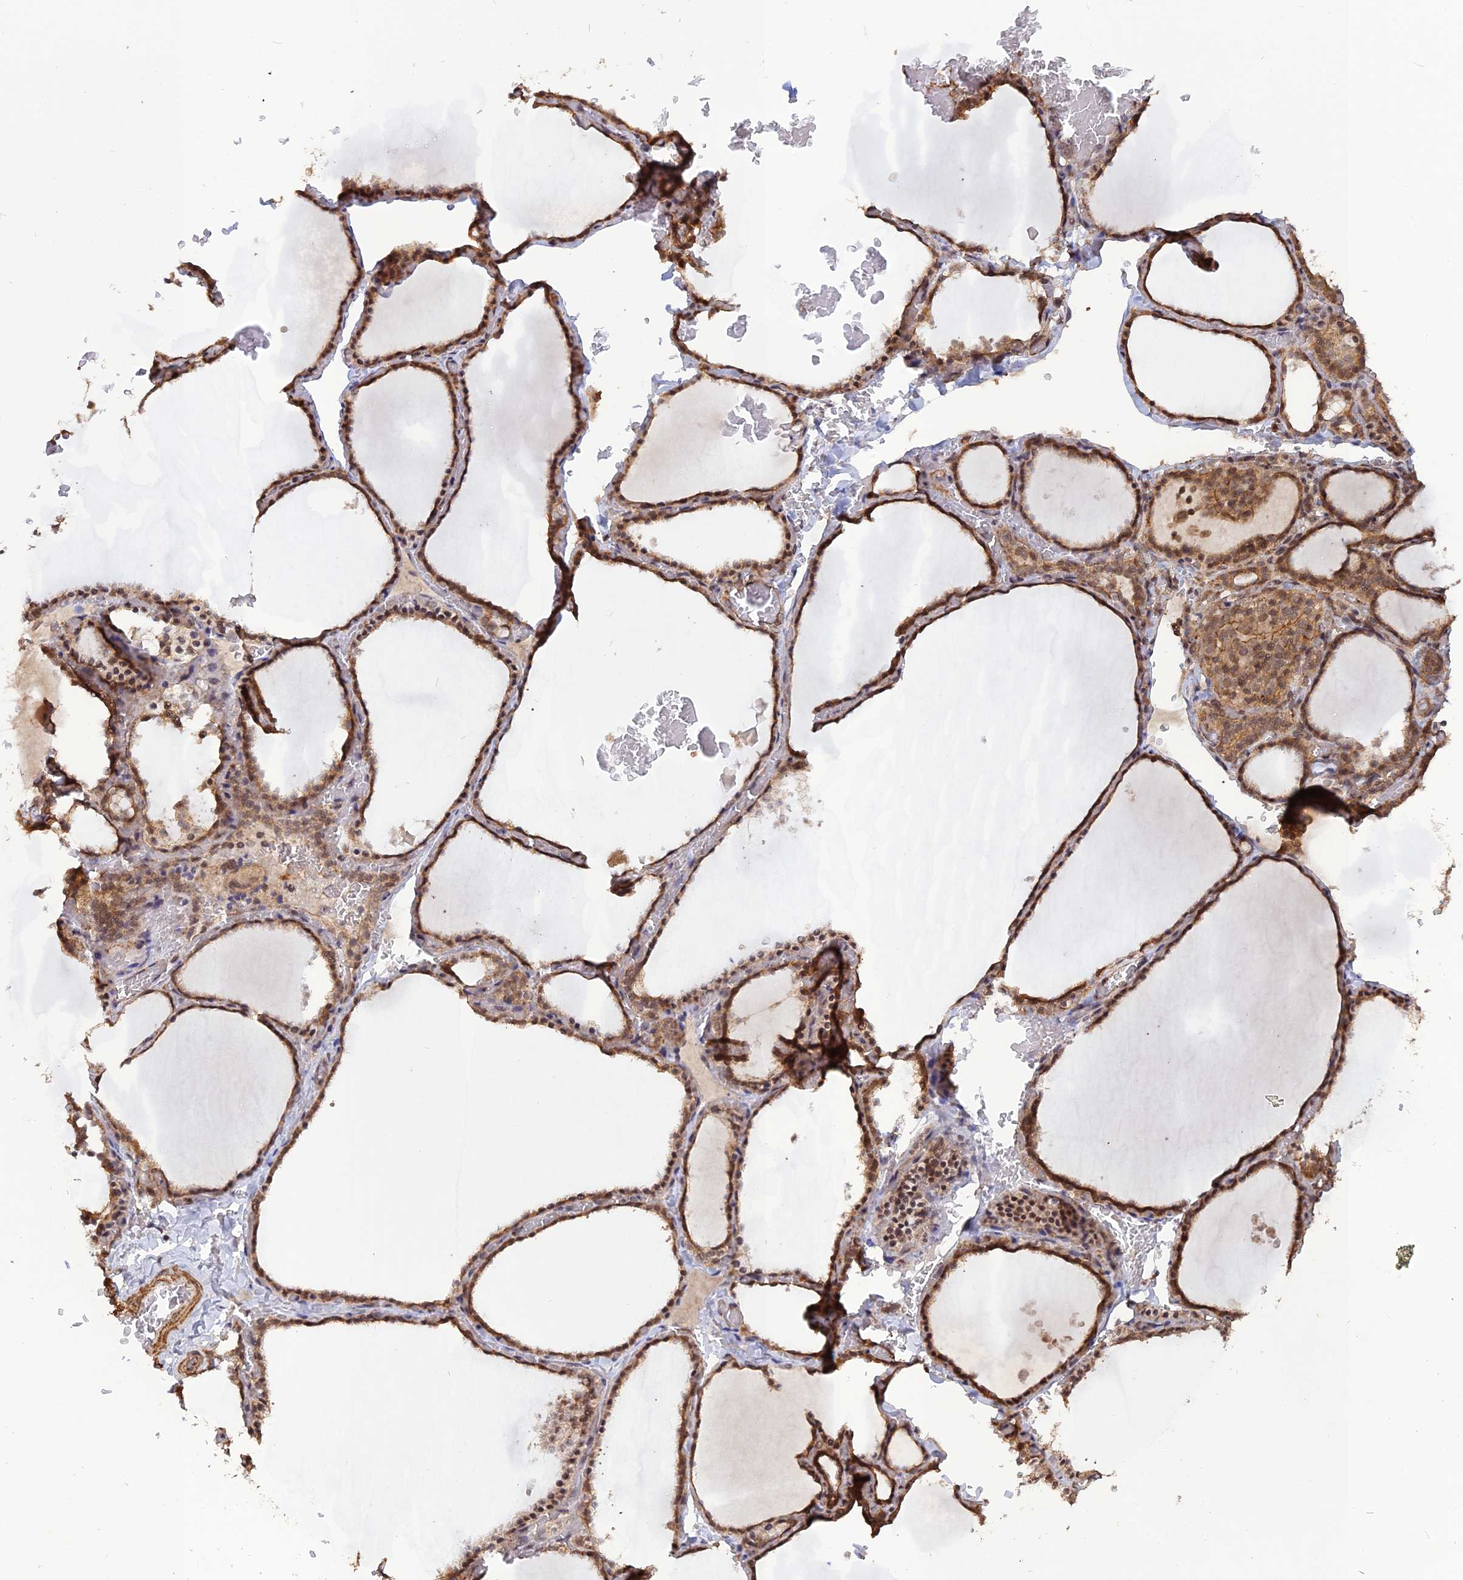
{"staining": {"intensity": "moderate", "quantity": ">75%", "location": "cytoplasmic/membranous,nuclear"}, "tissue": "thyroid gland", "cell_type": "Glandular cells", "image_type": "normal", "snomed": [{"axis": "morphology", "description": "Normal tissue, NOS"}, {"axis": "topography", "description": "Thyroid gland"}], "caption": "Glandular cells display medium levels of moderate cytoplasmic/membranous,nuclear expression in about >75% of cells in unremarkable thyroid gland. The protein of interest is shown in brown color, while the nuclei are stained blue.", "gene": "CCDC174", "patient": {"sex": "female", "age": 39}}